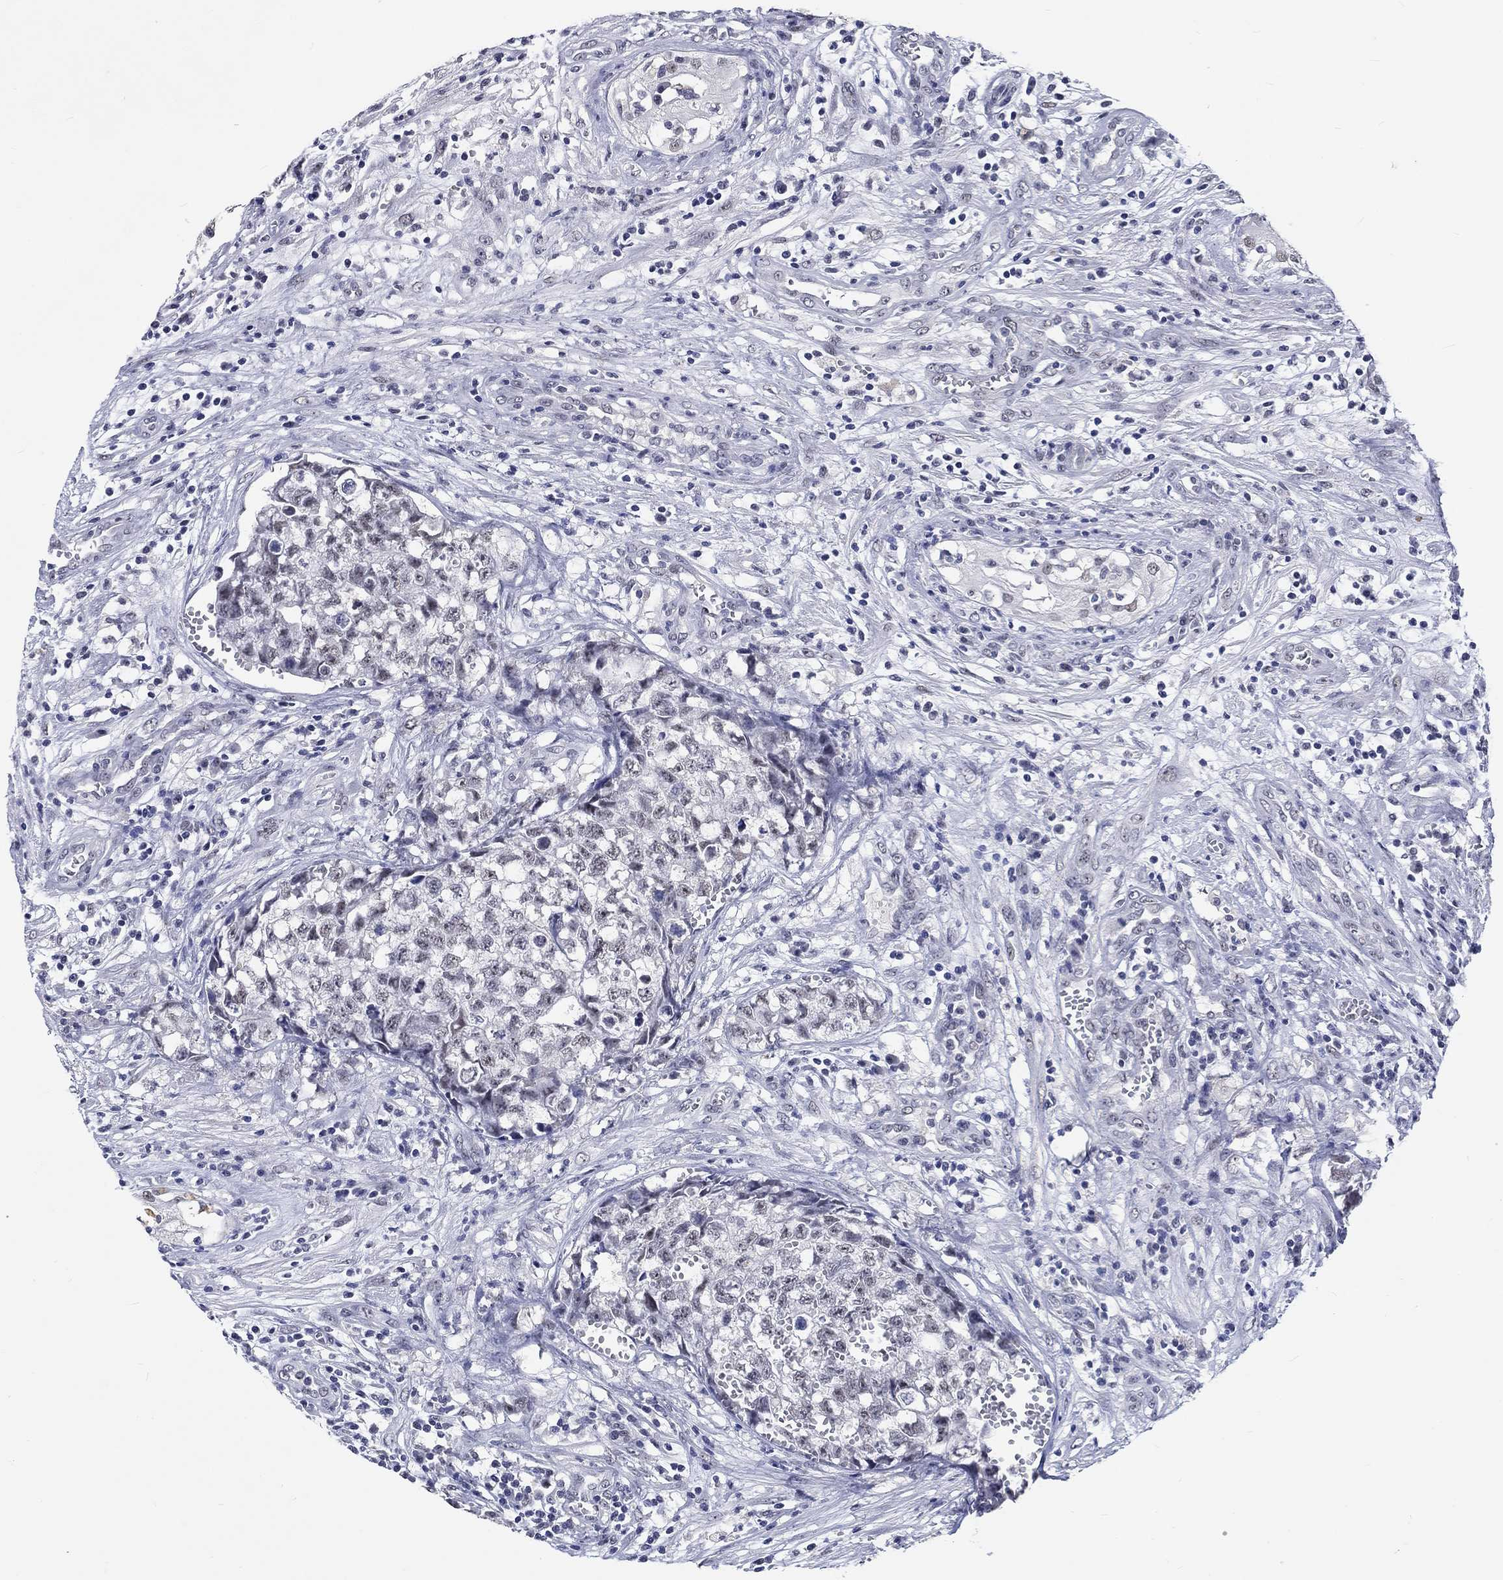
{"staining": {"intensity": "negative", "quantity": "none", "location": "none"}, "tissue": "testis cancer", "cell_type": "Tumor cells", "image_type": "cancer", "snomed": [{"axis": "morphology", "description": "Seminoma, NOS"}, {"axis": "morphology", "description": "Carcinoma, Embryonal, NOS"}, {"axis": "topography", "description": "Testis"}], "caption": "Image shows no significant protein staining in tumor cells of testis embryonal carcinoma.", "gene": "GRIN1", "patient": {"sex": "male", "age": 22}}